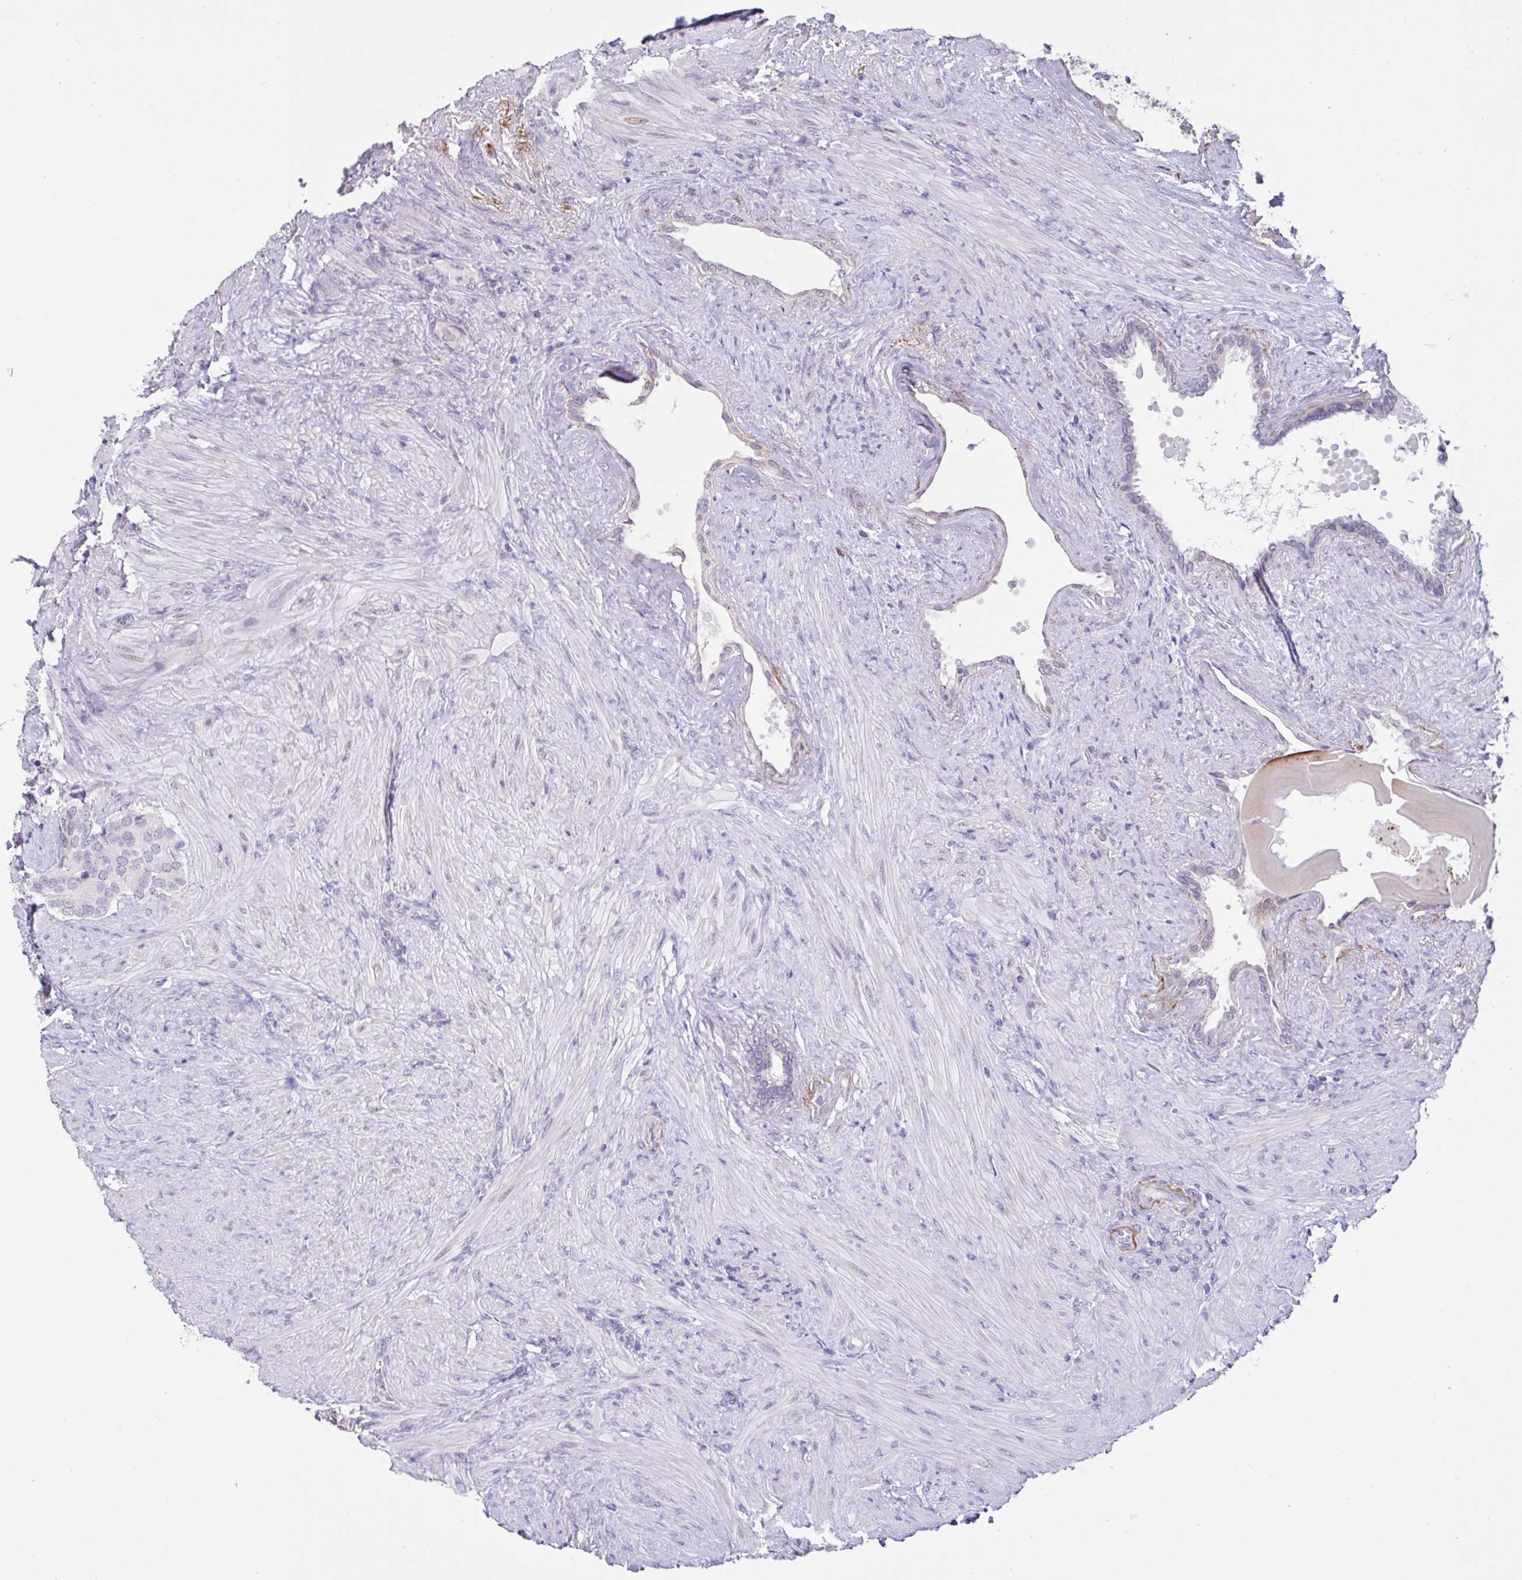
{"staining": {"intensity": "negative", "quantity": "none", "location": "none"}, "tissue": "prostate cancer", "cell_type": "Tumor cells", "image_type": "cancer", "snomed": [{"axis": "morphology", "description": "Adenocarcinoma, High grade"}, {"axis": "topography", "description": "Prostate"}], "caption": "This histopathology image is of prostate cancer (adenocarcinoma (high-grade)) stained with immunohistochemistry (IHC) to label a protein in brown with the nuclei are counter-stained blue. There is no staining in tumor cells. (DAB (3,3'-diaminobenzidine) immunohistochemistry (IHC), high magnification).", "gene": "DDX39A", "patient": {"sex": "male", "age": 62}}